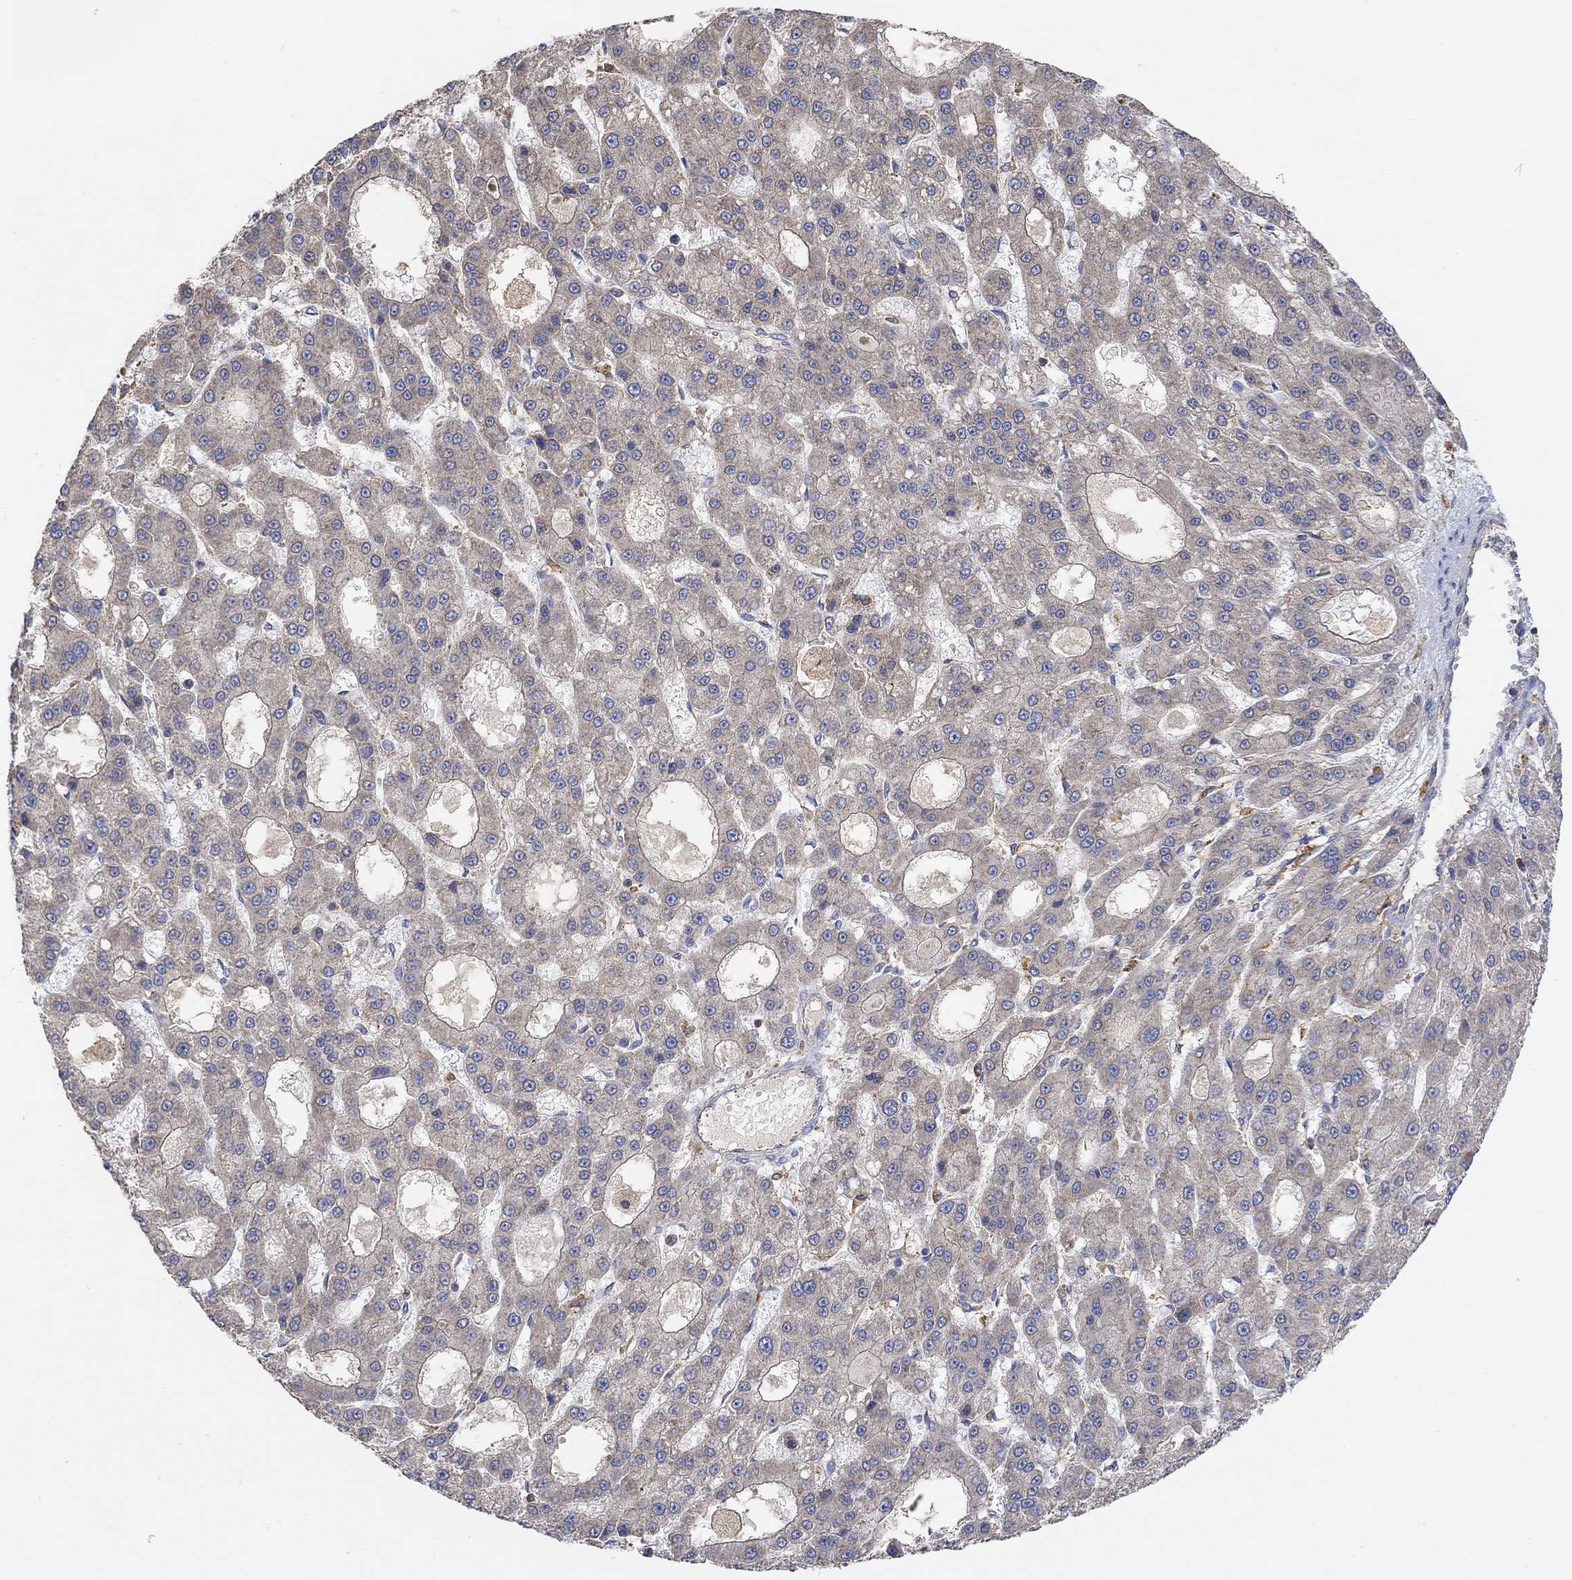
{"staining": {"intensity": "weak", "quantity": "25%-75%", "location": "cytoplasmic/membranous"}, "tissue": "liver cancer", "cell_type": "Tumor cells", "image_type": "cancer", "snomed": [{"axis": "morphology", "description": "Carcinoma, Hepatocellular, NOS"}, {"axis": "topography", "description": "Liver"}], "caption": "High-magnification brightfield microscopy of liver cancer (hepatocellular carcinoma) stained with DAB (brown) and counterstained with hematoxylin (blue). tumor cells exhibit weak cytoplasmic/membranous positivity is seen in about25%-75% of cells.", "gene": "BLOC1S3", "patient": {"sex": "male", "age": 70}}